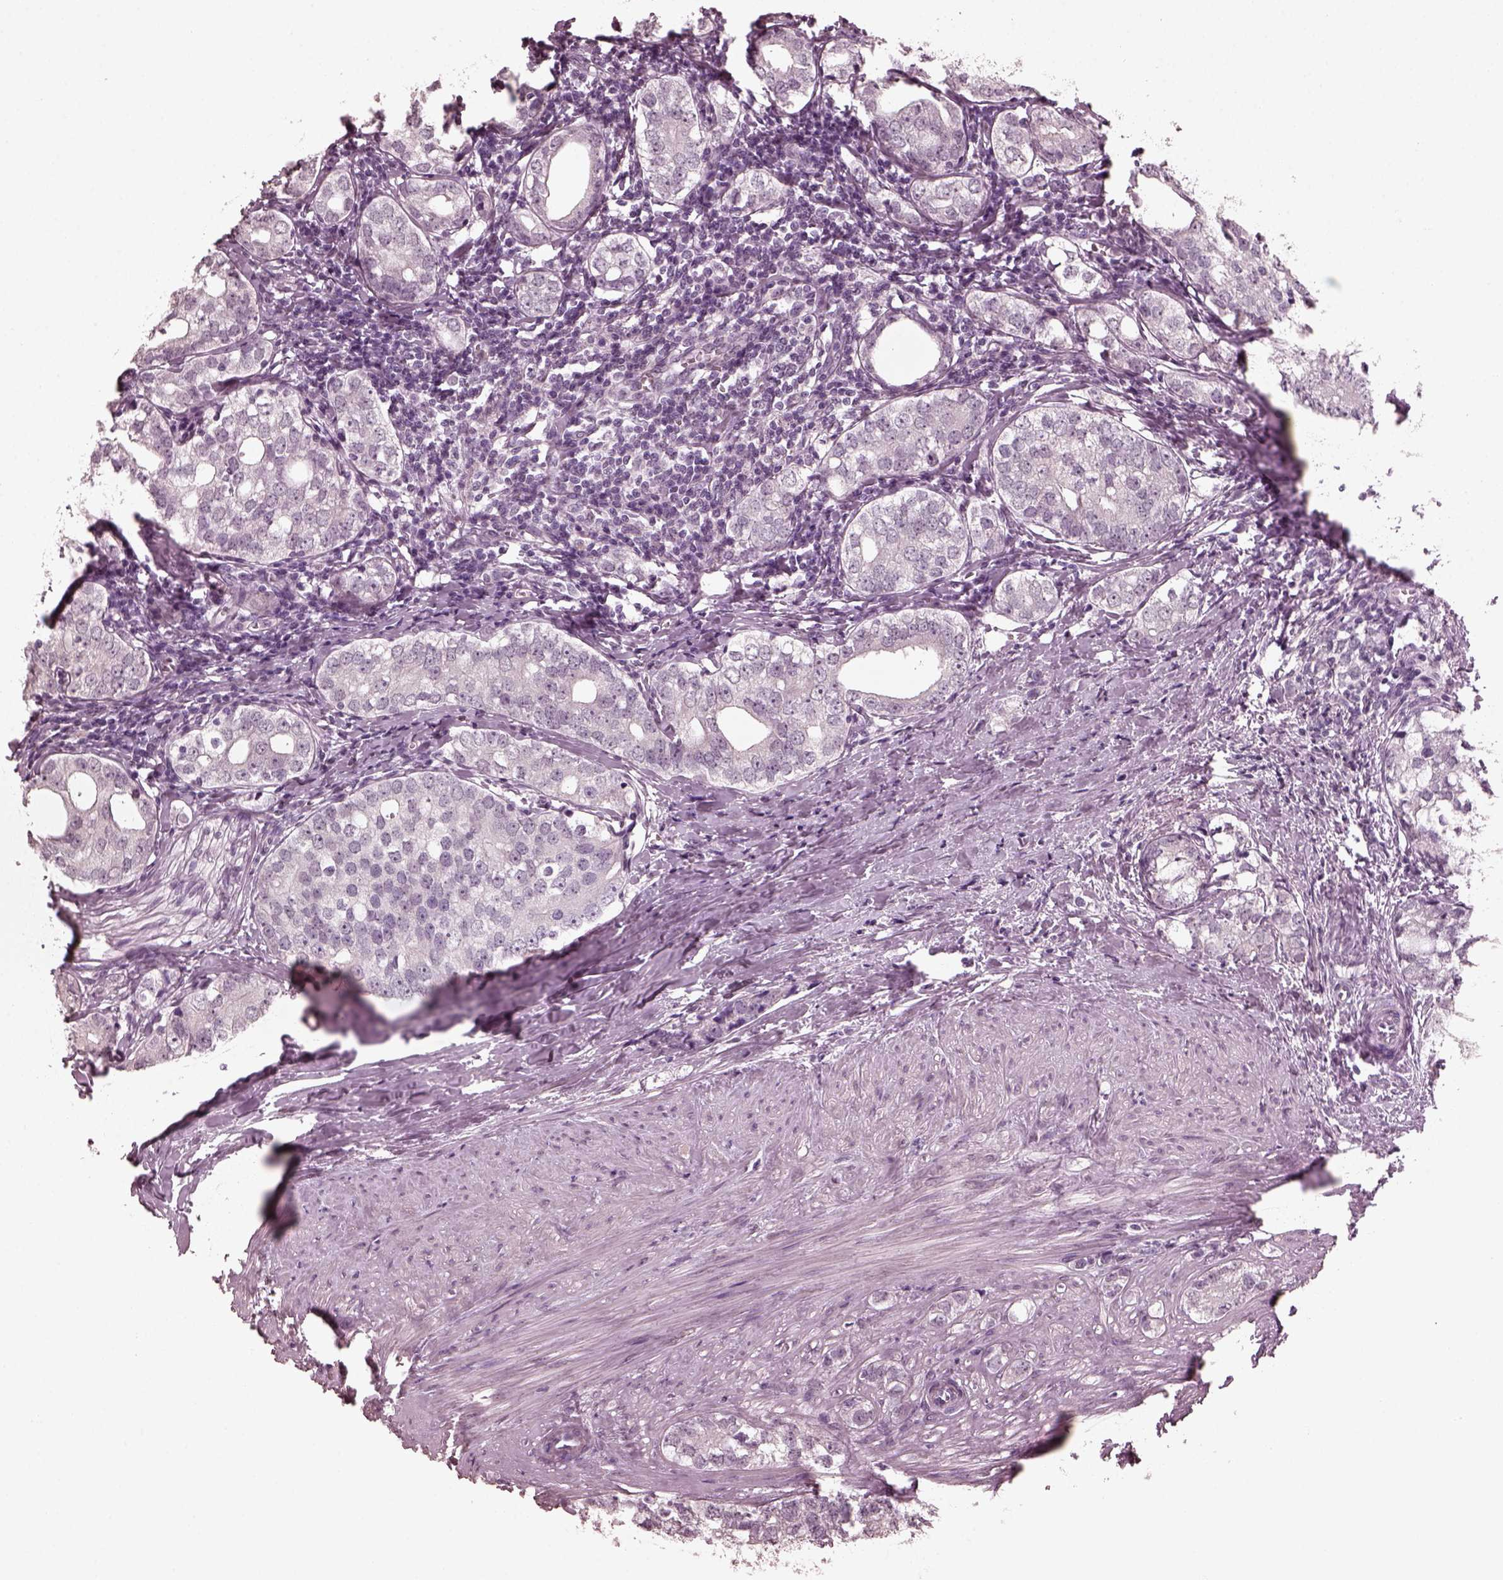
{"staining": {"intensity": "negative", "quantity": "none", "location": "none"}, "tissue": "prostate cancer", "cell_type": "Tumor cells", "image_type": "cancer", "snomed": [{"axis": "morphology", "description": "Adenocarcinoma, NOS"}, {"axis": "topography", "description": "Prostate and seminal vesicle, NOS"}], "caption": "A photomicrograph of prostate cancer (adenocarcinoma) stained for a protein reveals no brown staining in tumor cells.", "gene": "KRT79", "patient": {"sex": "male", "age": 63}}